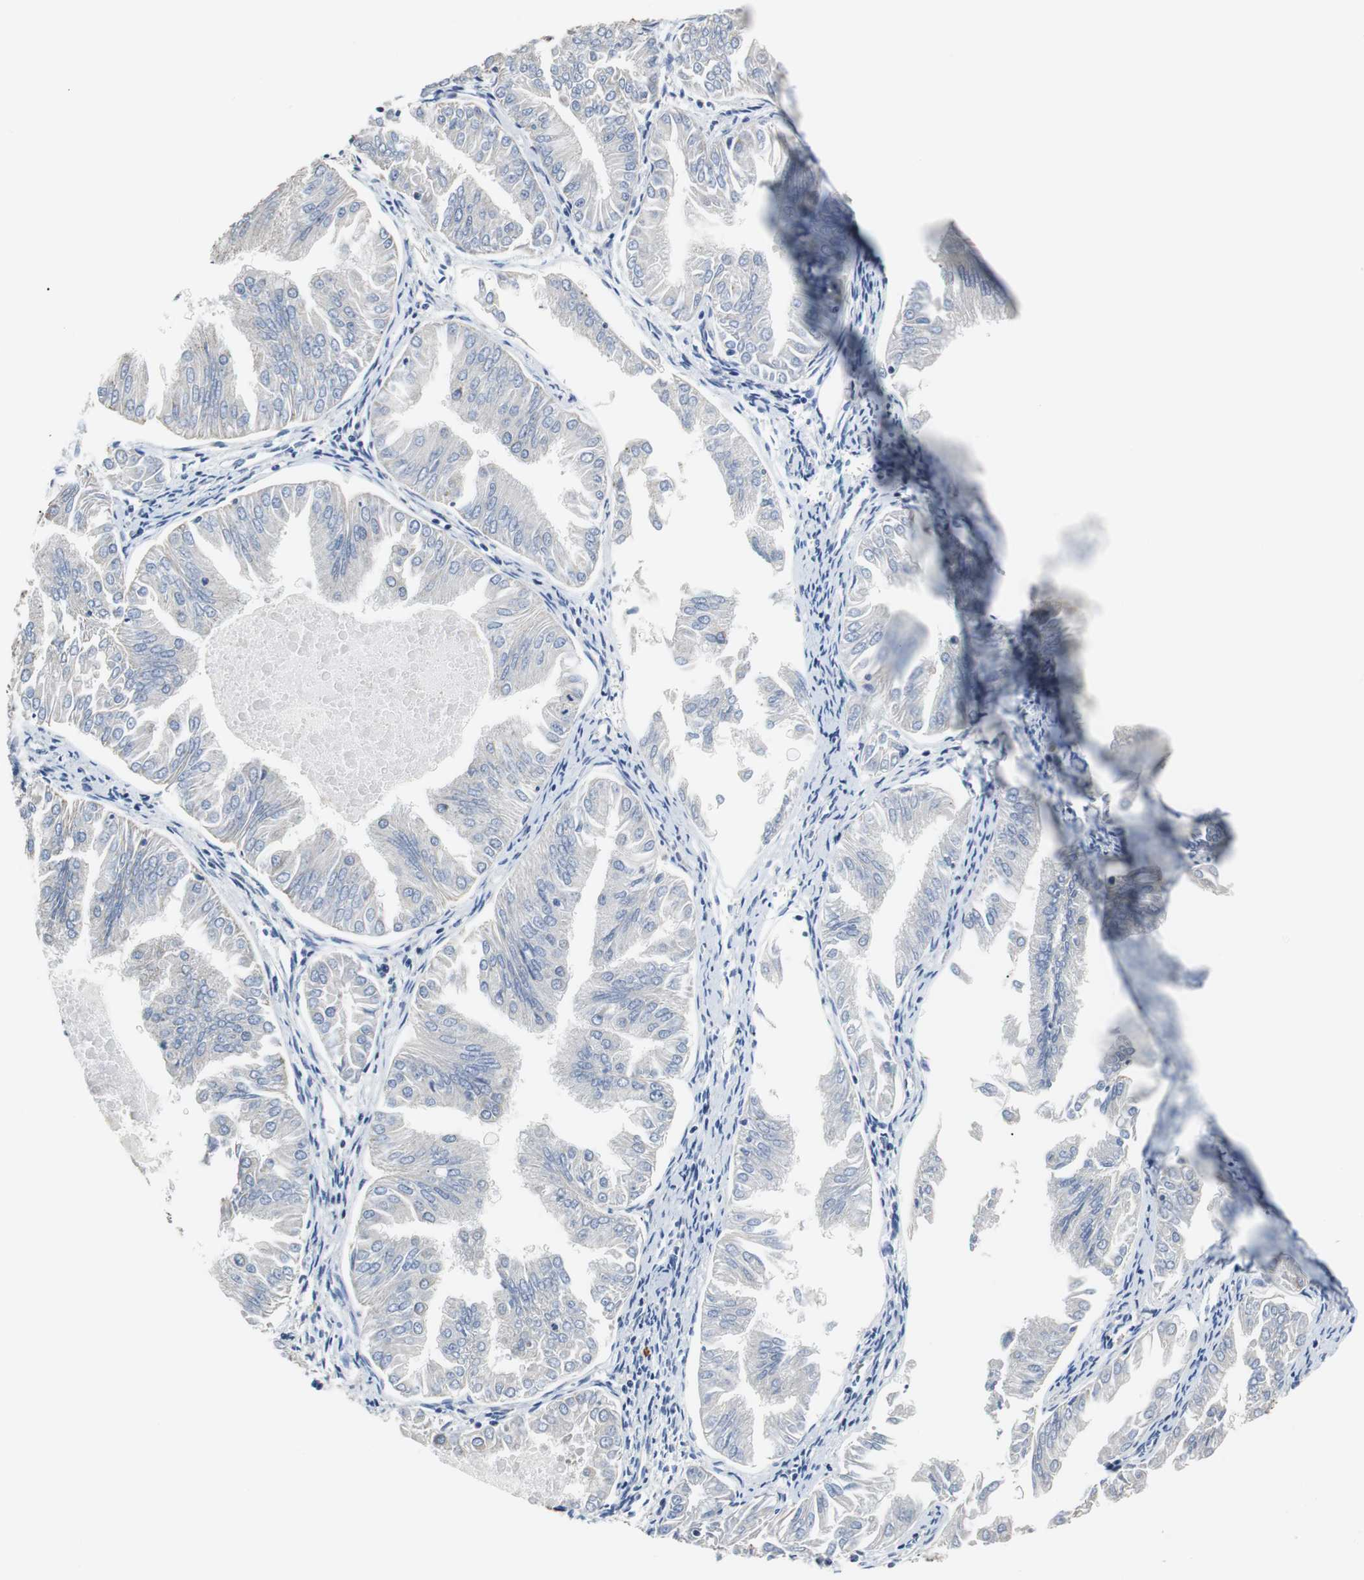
{"staining": {"intensity": "moderate", "quantity": "25%-75%", "location": "cytoplasmic/membranous"}, "tissue": "endometrial cancer", "cell_type": "Tumor cells", "image_type": "cancer", "snomed": [{"axis": "morphology", "description": "Adenocarcinoma, NOS"}, {"axis": "topography", "description": "Endometrium"}], "caption": "High-power microscopy captured an immunohistochemistry (IHC) micrograph of adenocarcinoma (endometrial), revealing moderate cytoplasmic/membranous staining in approximately 25%-75% of tumor cells.", "gene": "PCK1", "patient": {"sex": "female", "age": 53}}